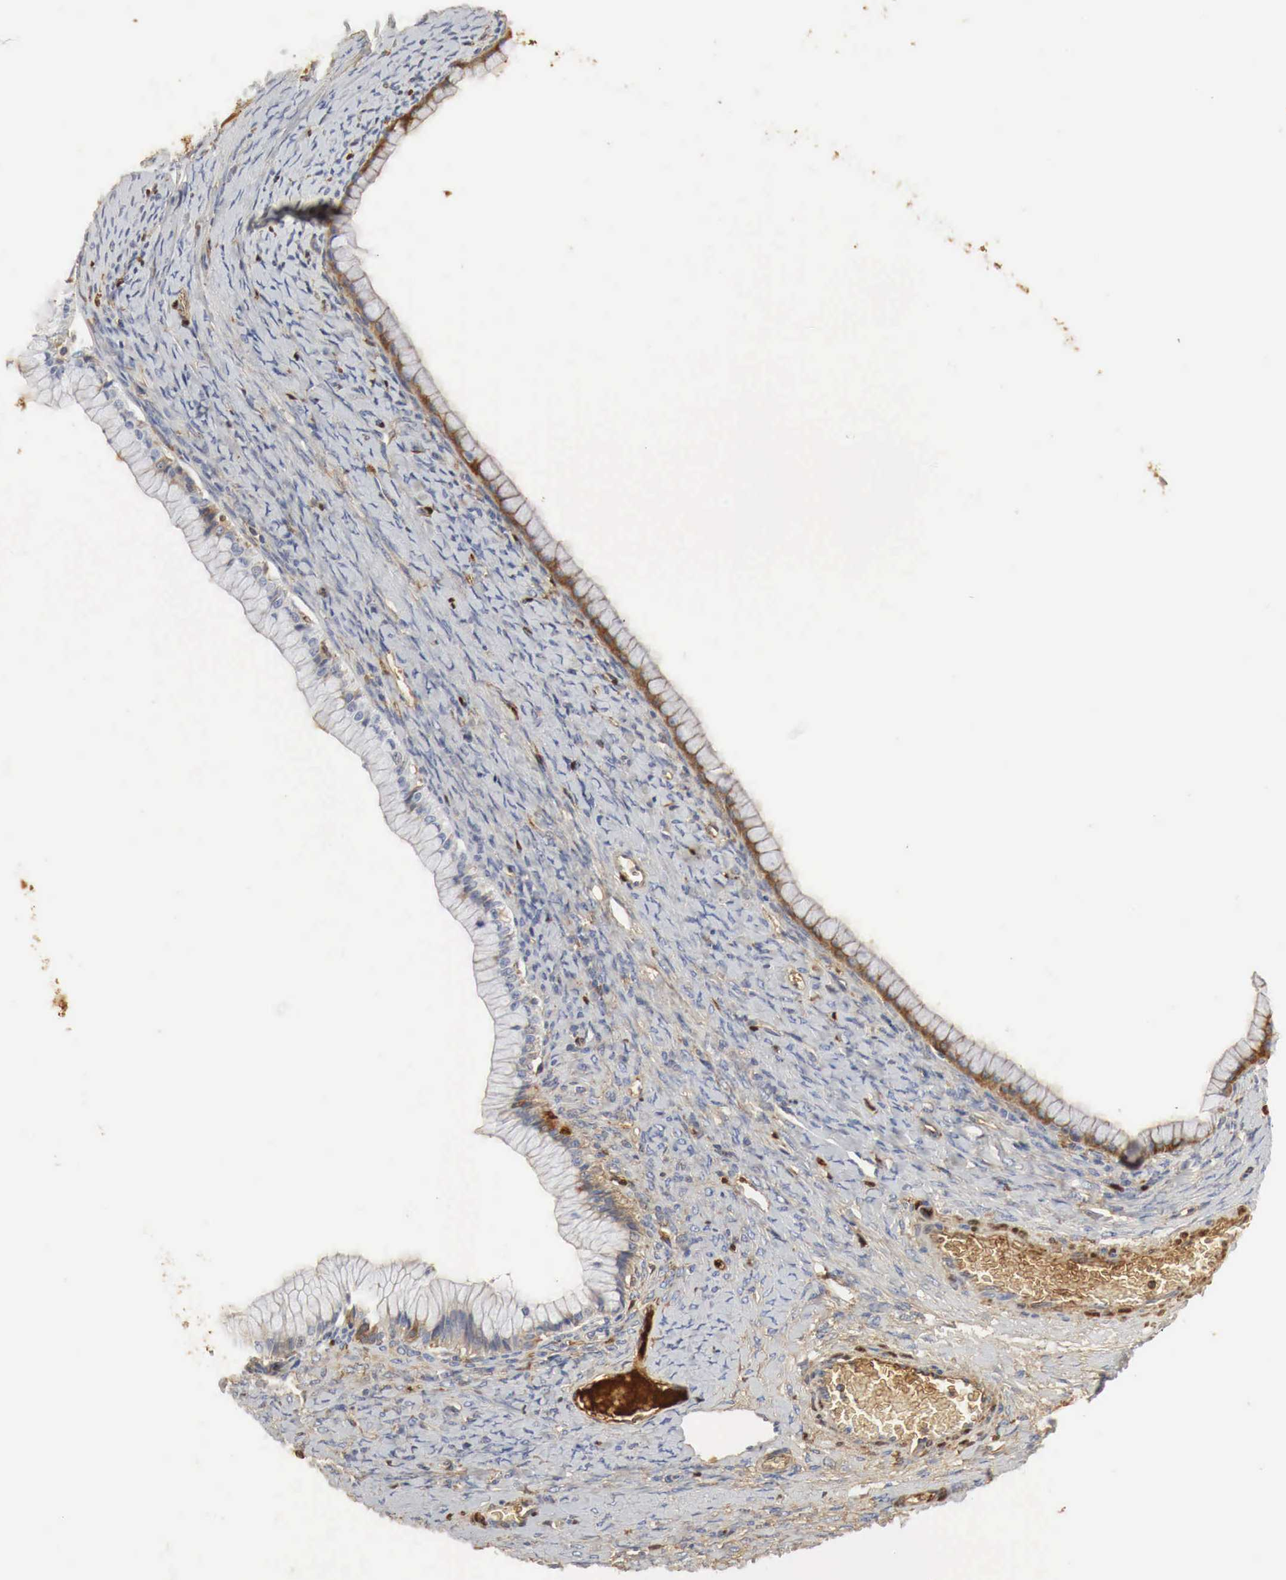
{"staining": {"intensity": "weak", "quantity": "<25%", "location": "cytoplasmic/membranous"}, "tissue": "ovarian cancer", "cell_type": "Tumor cells", "image_type": "cancer", "snomed": [{"axis": "morphology", "description": "Cystadenocarcinoma, mucinous, NOS"}, {"axis": "topography", "description": "Ovary"}], "caption": "DAB (3,3'-diaminobenzidine) immunohistochemical staining of ovarian cancer exhibits no significant staining in tumor cells.", "gene": "IGLC3", "patient": {"sex": "female", "age": 25}}